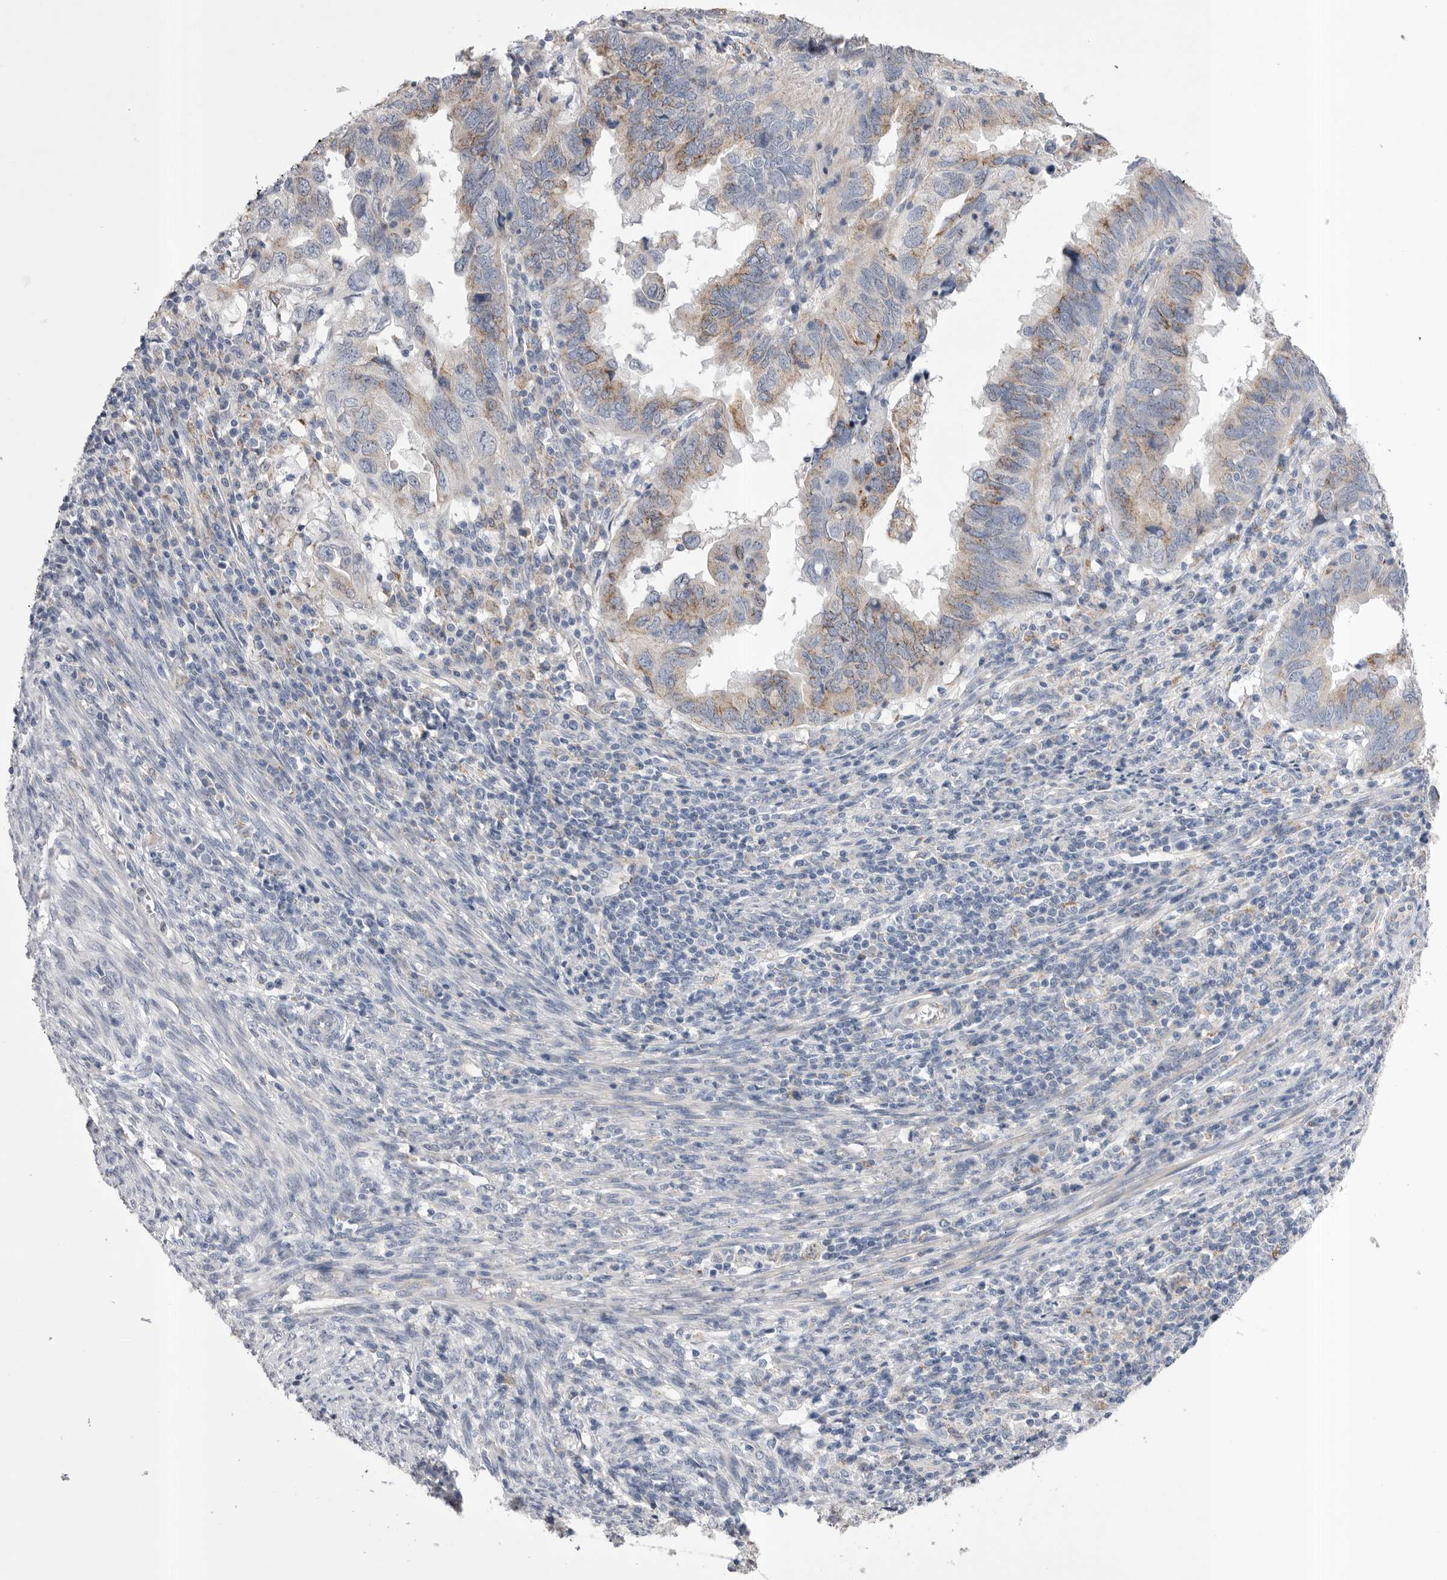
{"staining": {"intensity": "weak", "quantity": "25%-75%", "location": "cytoplasmic/membranous"}, "tissue": "endometrial cancer", "cell_type": "Tumor cells", "image_type": "cancer", "snomed": [{"axis": "morphology", "description": "Adenocarcinoma, NOS"}, {"axis": "topography", "description": "Uterus"}], "caption": "DAB immunohistochemical staining of human adenocarcinoma (endometrial) exhibits weak cytoplasmic/membranous protein staining in about 25%-75% of tumor cells. The staining was performed using DAB, with brown indicating positive protein expression. Nuclei are stained blue with hematoxylin.", "gene": "CCDC126", "patient": {"sex": "female", "age": 77}}